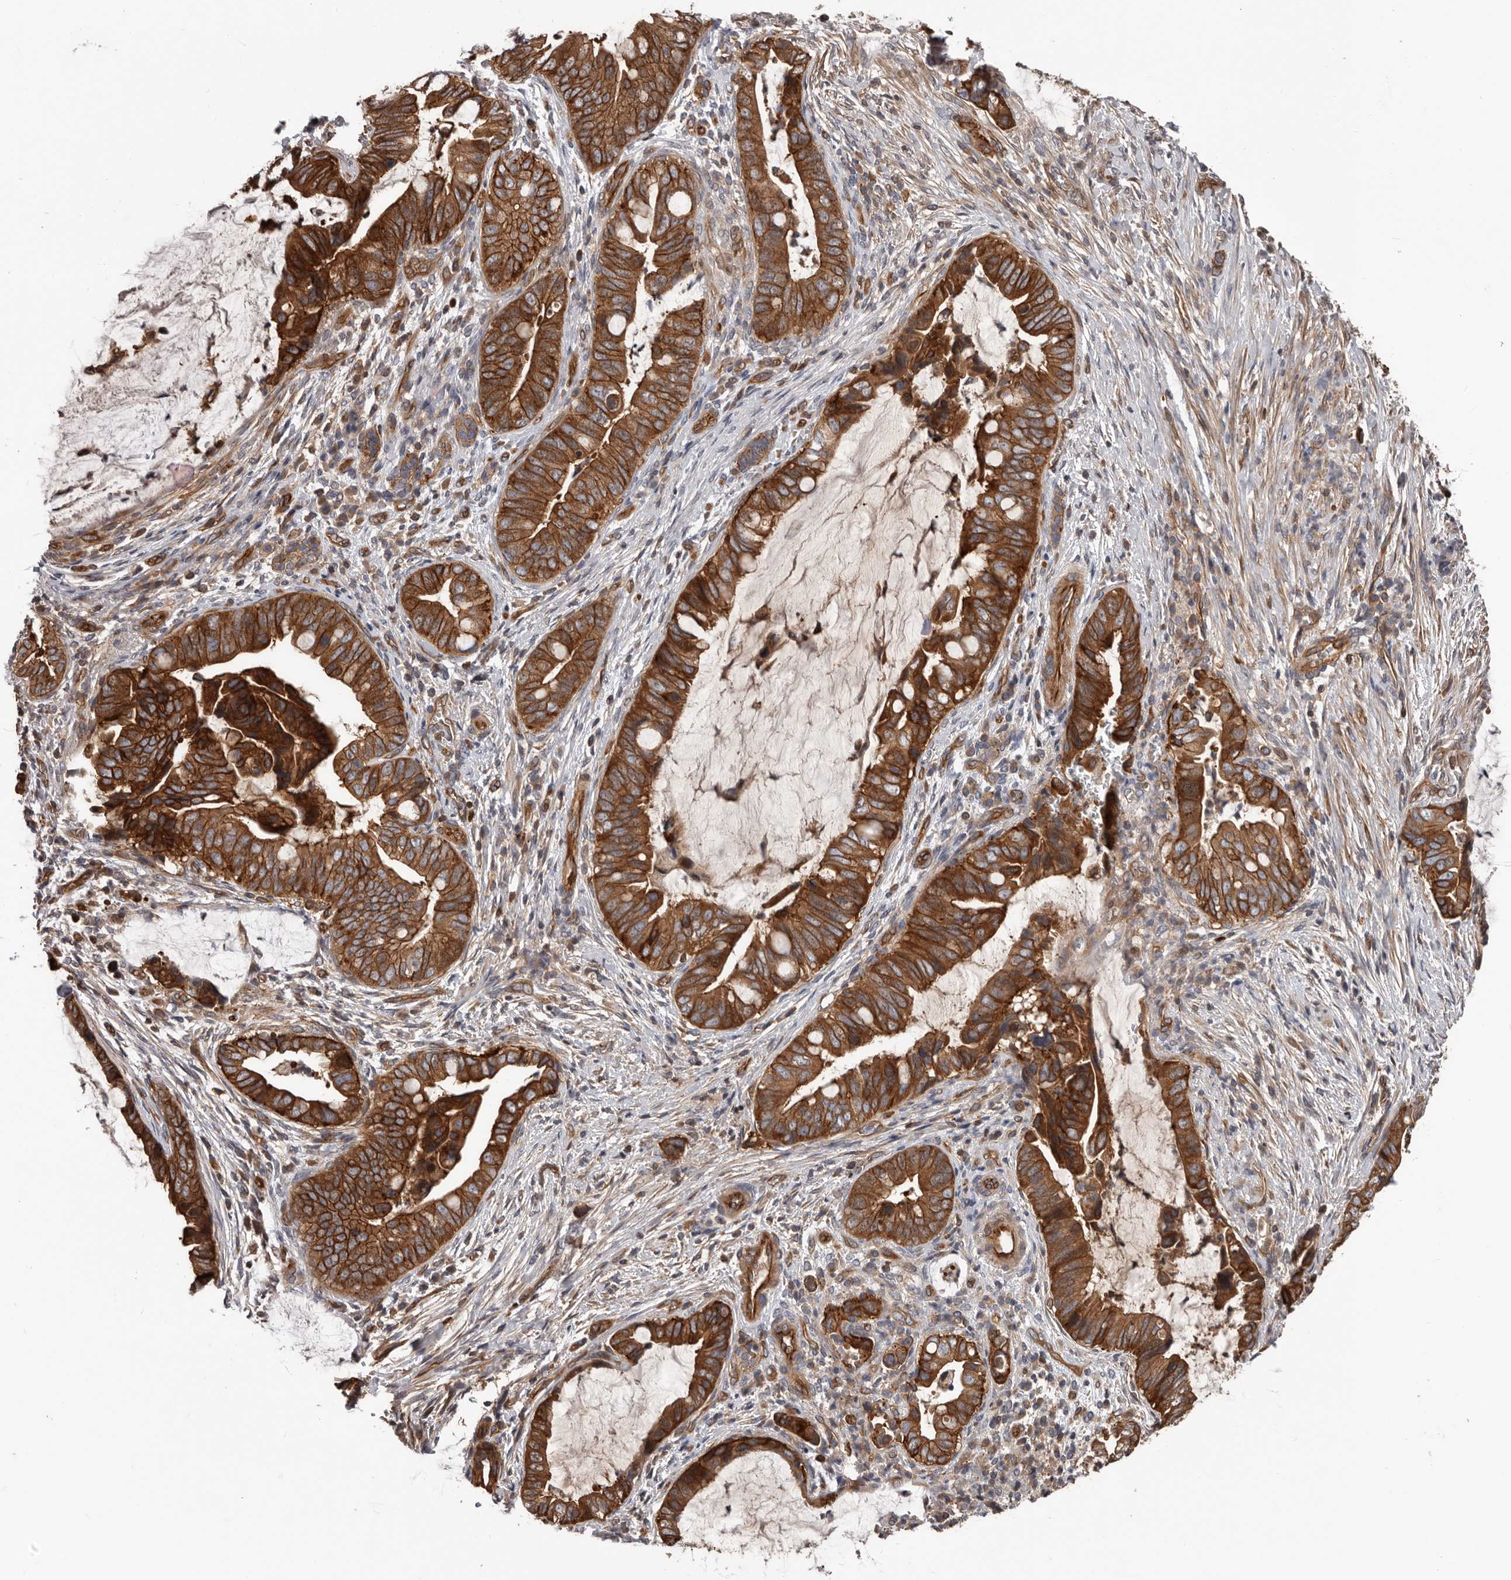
{"staining": {"intensity": "strong", "quantity": ">75%", "location": "cytoplasmic/membranous"}, "tissue": "pancreatic cancer", "cell_type": "Tumor cells", "image_type": "cancer", "snomed": [{"axis": "morphology", "description": "Adenocarcinoma, NOS"}, {"axis": "topography", "description": "Pancreas"}], "caption": "The immunohistochemical stain highlights strong cytoplasmic/membranous staining in tumor cells of adenocarcinoma (pancreatic) tissue. The staining is performed using DAB brown chromogen to label protein expression. The nuclei are counter-stained blue using hematoxylin.", "gene": "PNRC2", "patient": {"sex": "male", "age": 75}}